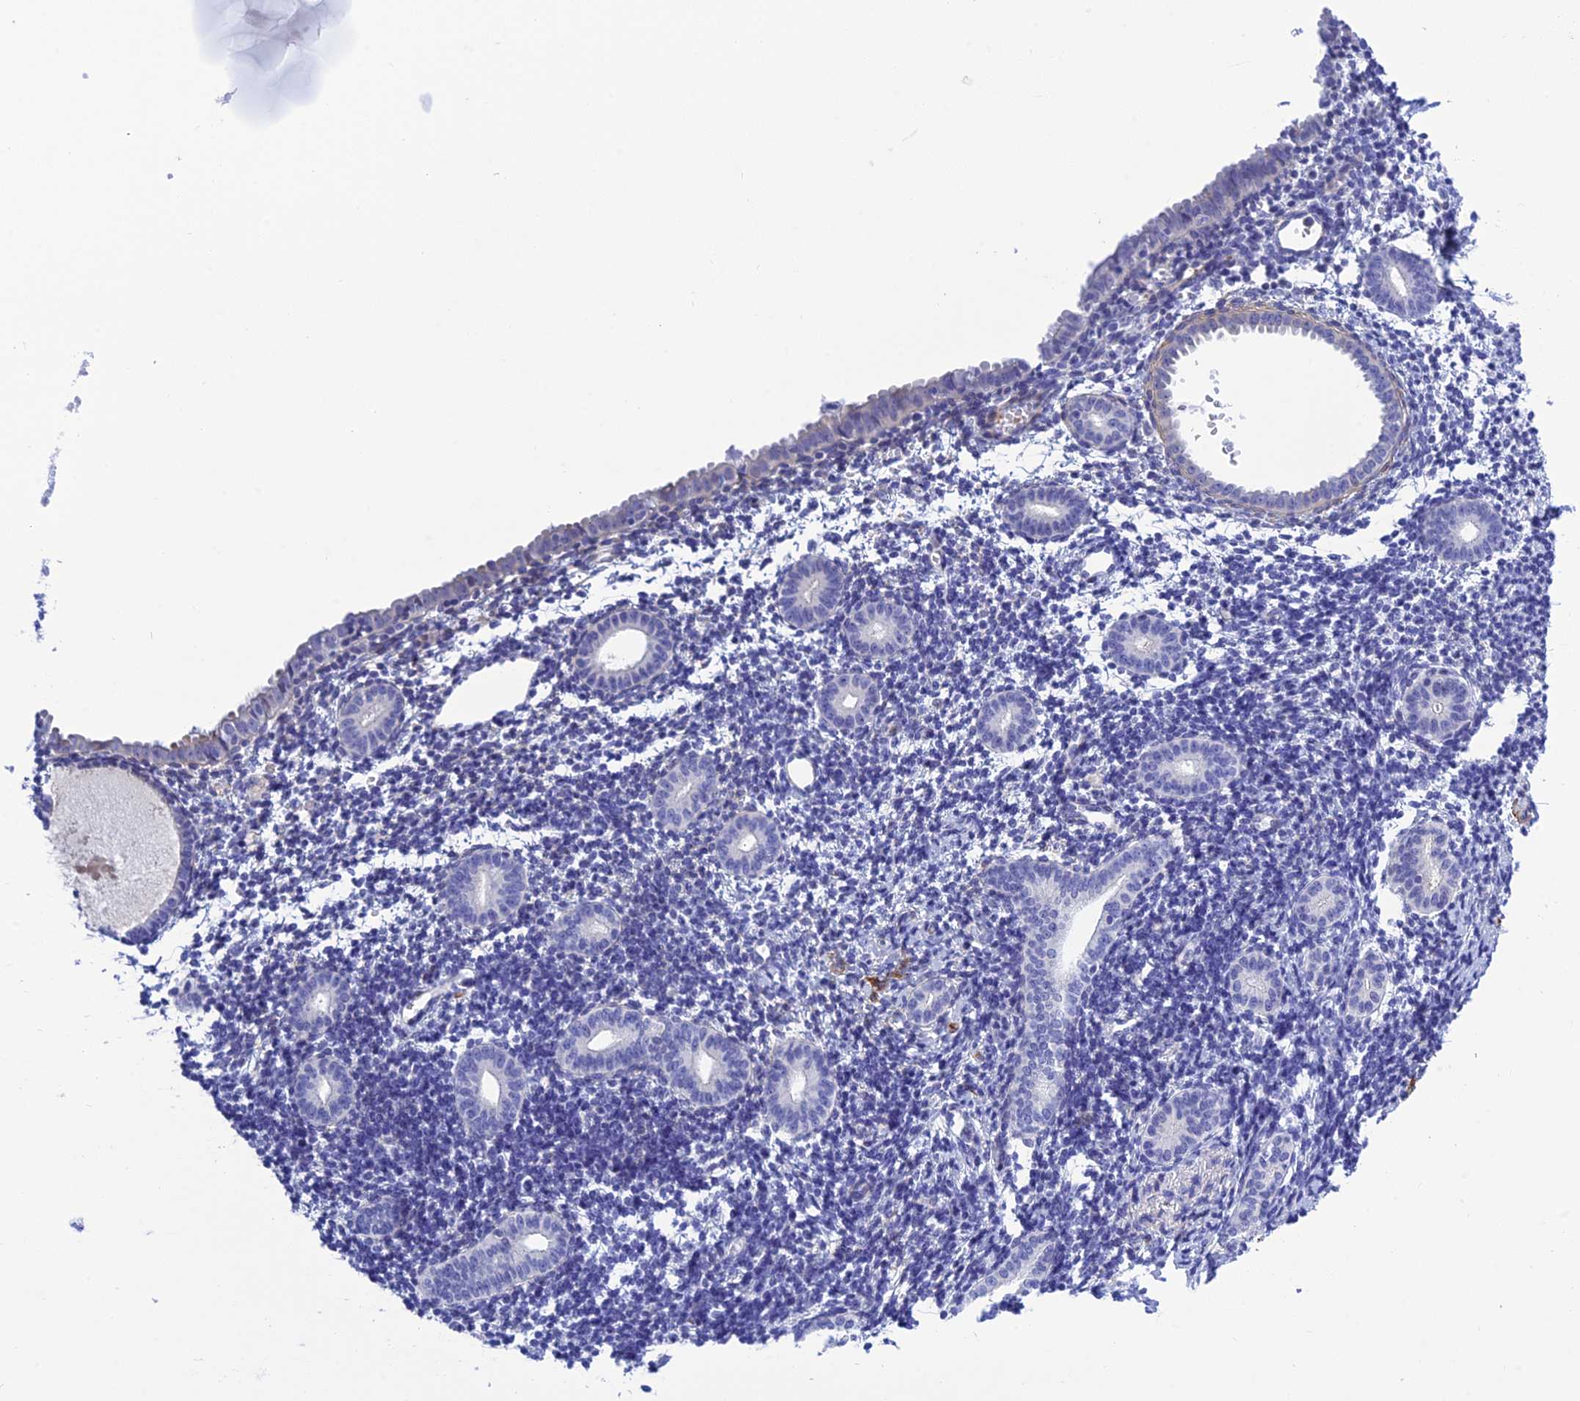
{"staining": {"intensity": "negative", "quantity": "none", "location": "none"}, "tissue": "endometrium", "cell_type": "Cells in endometrial stroma", "image_type": "normal", "snomed": [{"axis": "morphology", "description": "Normal tissue, NOS"}, {"axis": "topography", "description": "Endometrium"}], "caption": "This histopathology image is of unremarkable endometrium stained with immunohistochemistry (IHC) to label a protein in brown with the nuclei are counter-stained blue. There is no positivity in cells in endometrial stroma. The staining was performed using DAB (3,3'-diaminobenzidine) to visualize the protein expression in brown, while the nuclei were stained in blue with hematoxylin (Magnification: 20x).", "gene": "ZDHHC16", "patient": {"sex": "female", "age": 56}}